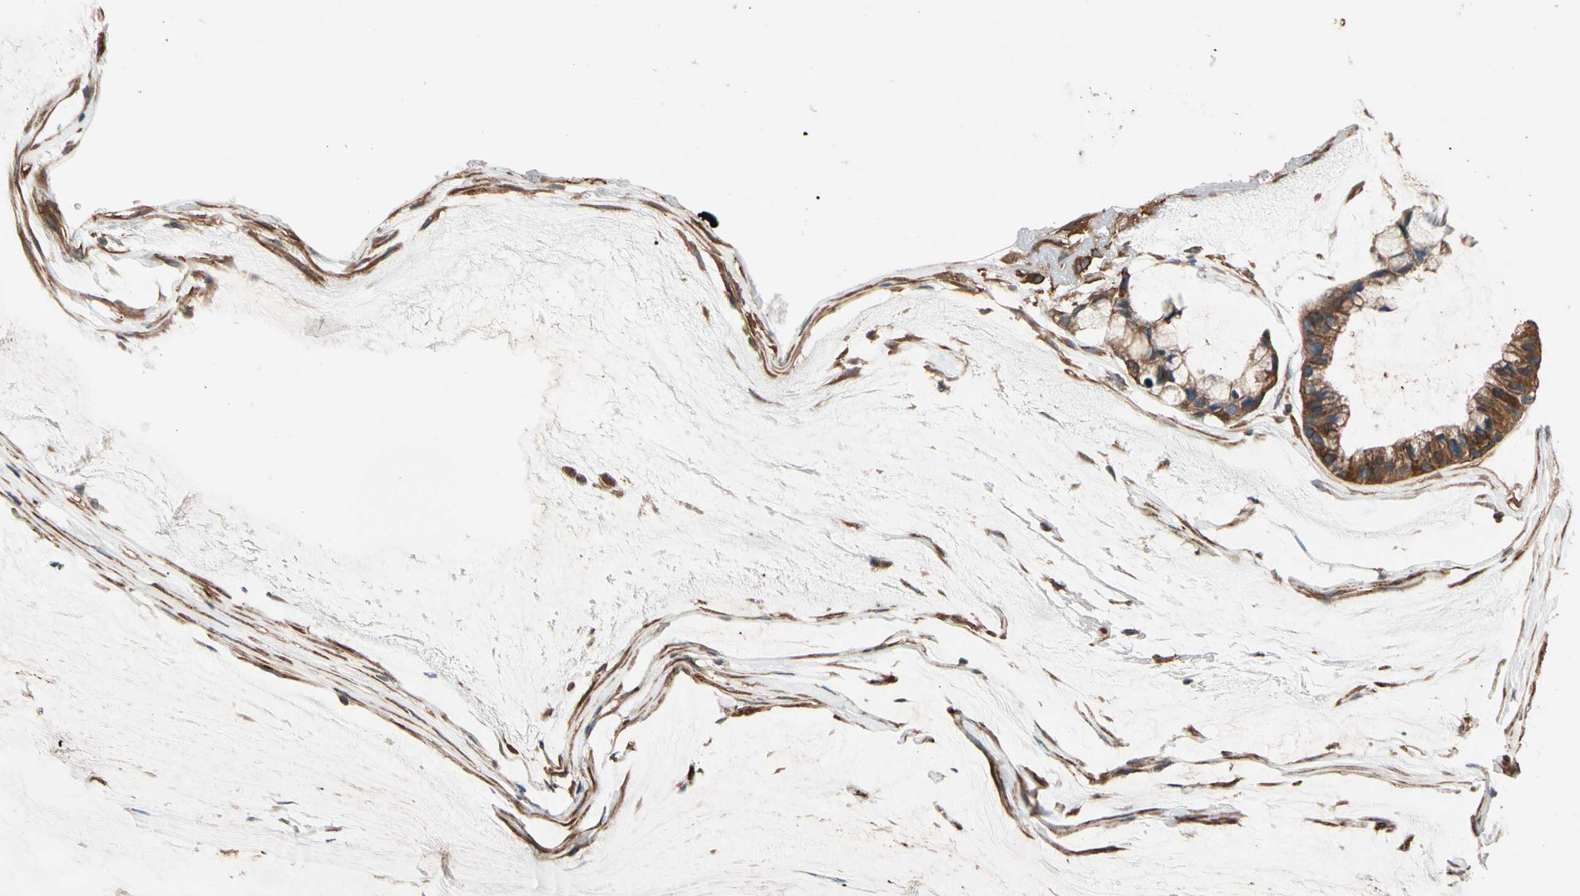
{"staining": {"intensity": "strong", "quantity": ">75%", "location": "cytoplasmic/membranous"}, "tissue": "ovarian cancer", "cell_type": "Tumor cells", "image_type": "cancer", "snomed": [{"axis": "morphology", "description": "Cystadenocarcinoma, mucinous, NOS"}, {"axis": "topography", "description": "Ovary"}], "caption": "Immunohistochemical staining of human ovarian mucinous cystadenocarcinoma demonstrates high levels of strong cytoplasmic/membranous protein staining in about >75% of tumor cells. Nuclei are stained in blue.", "gene": "MGRN1", "patient": {"sex": "female", "age": 39}}